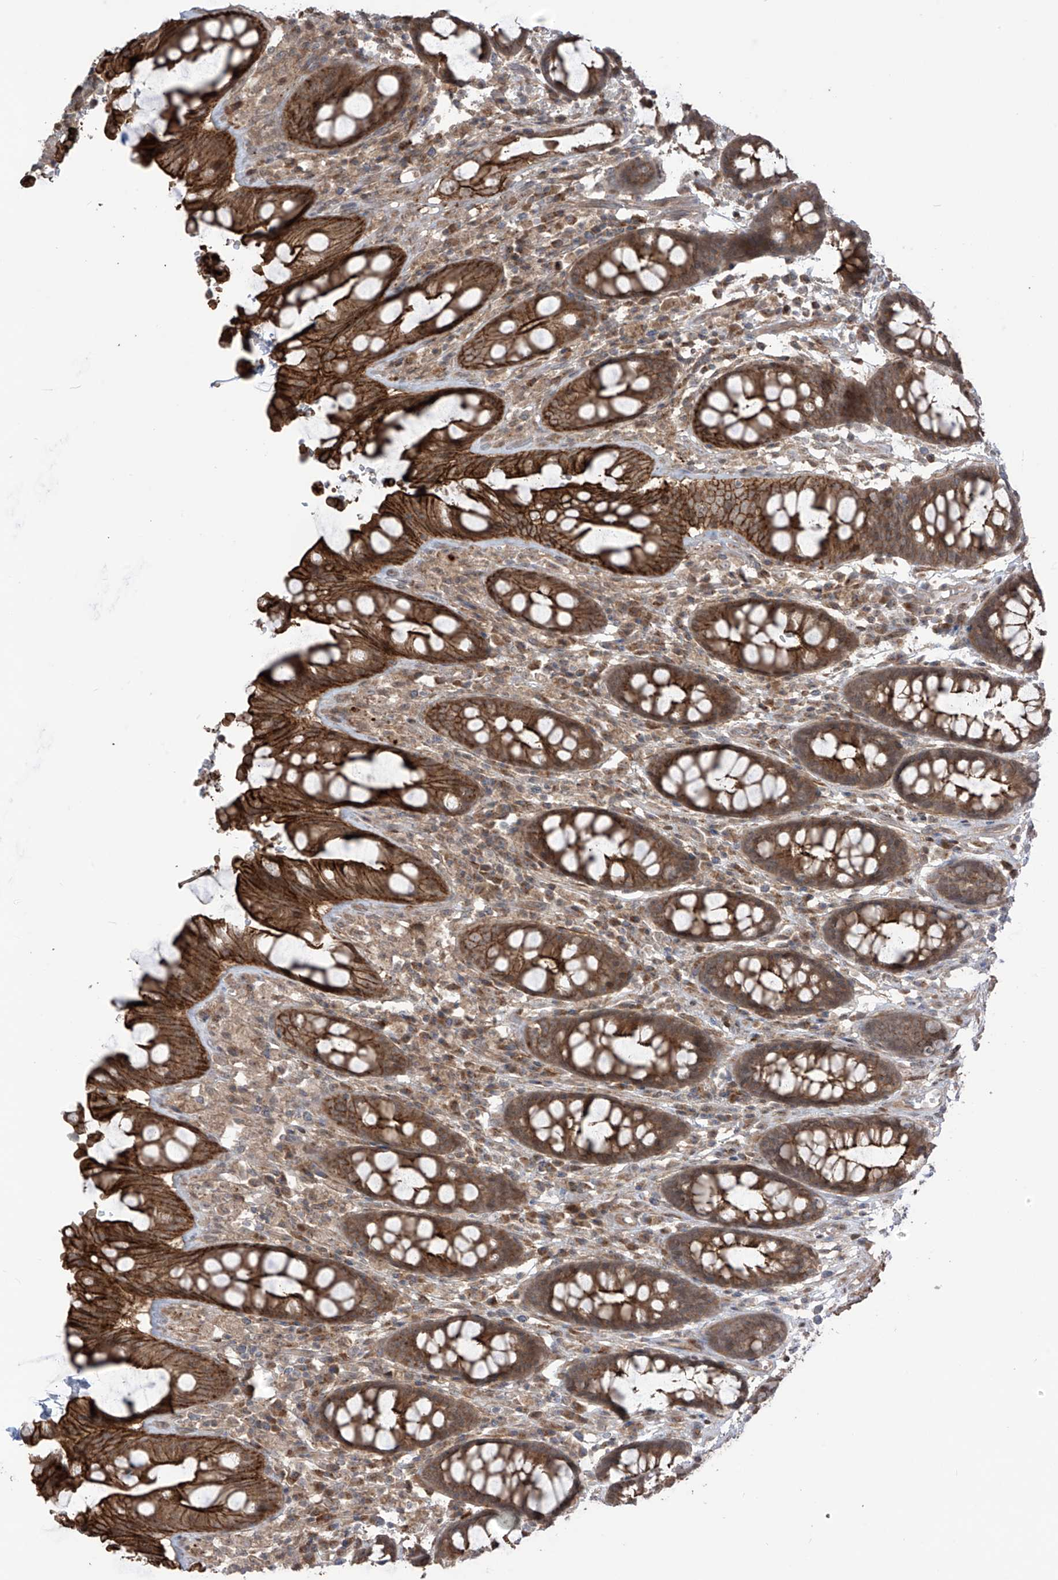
{"staining": {"intensity": "strong", "quantity": ">75%", "location": "cytoplasmic/membranous"}, "tissue": "rectum", "cell_type": "Glandular cells", "image_type": "normal", "snomed": [{"axis": "morphology", "description": "Normal tissue, NOS"}, {"axis": "topography", "description": "Rectum"}], "caption": "Normal rectum displays strong cytoplasmic/membranous expression in approximately >75% of glandular cells, visualized by immunohistochemistry.", "gene": "LRRC74A", "patient": {"sex": "male", "age": 64}}